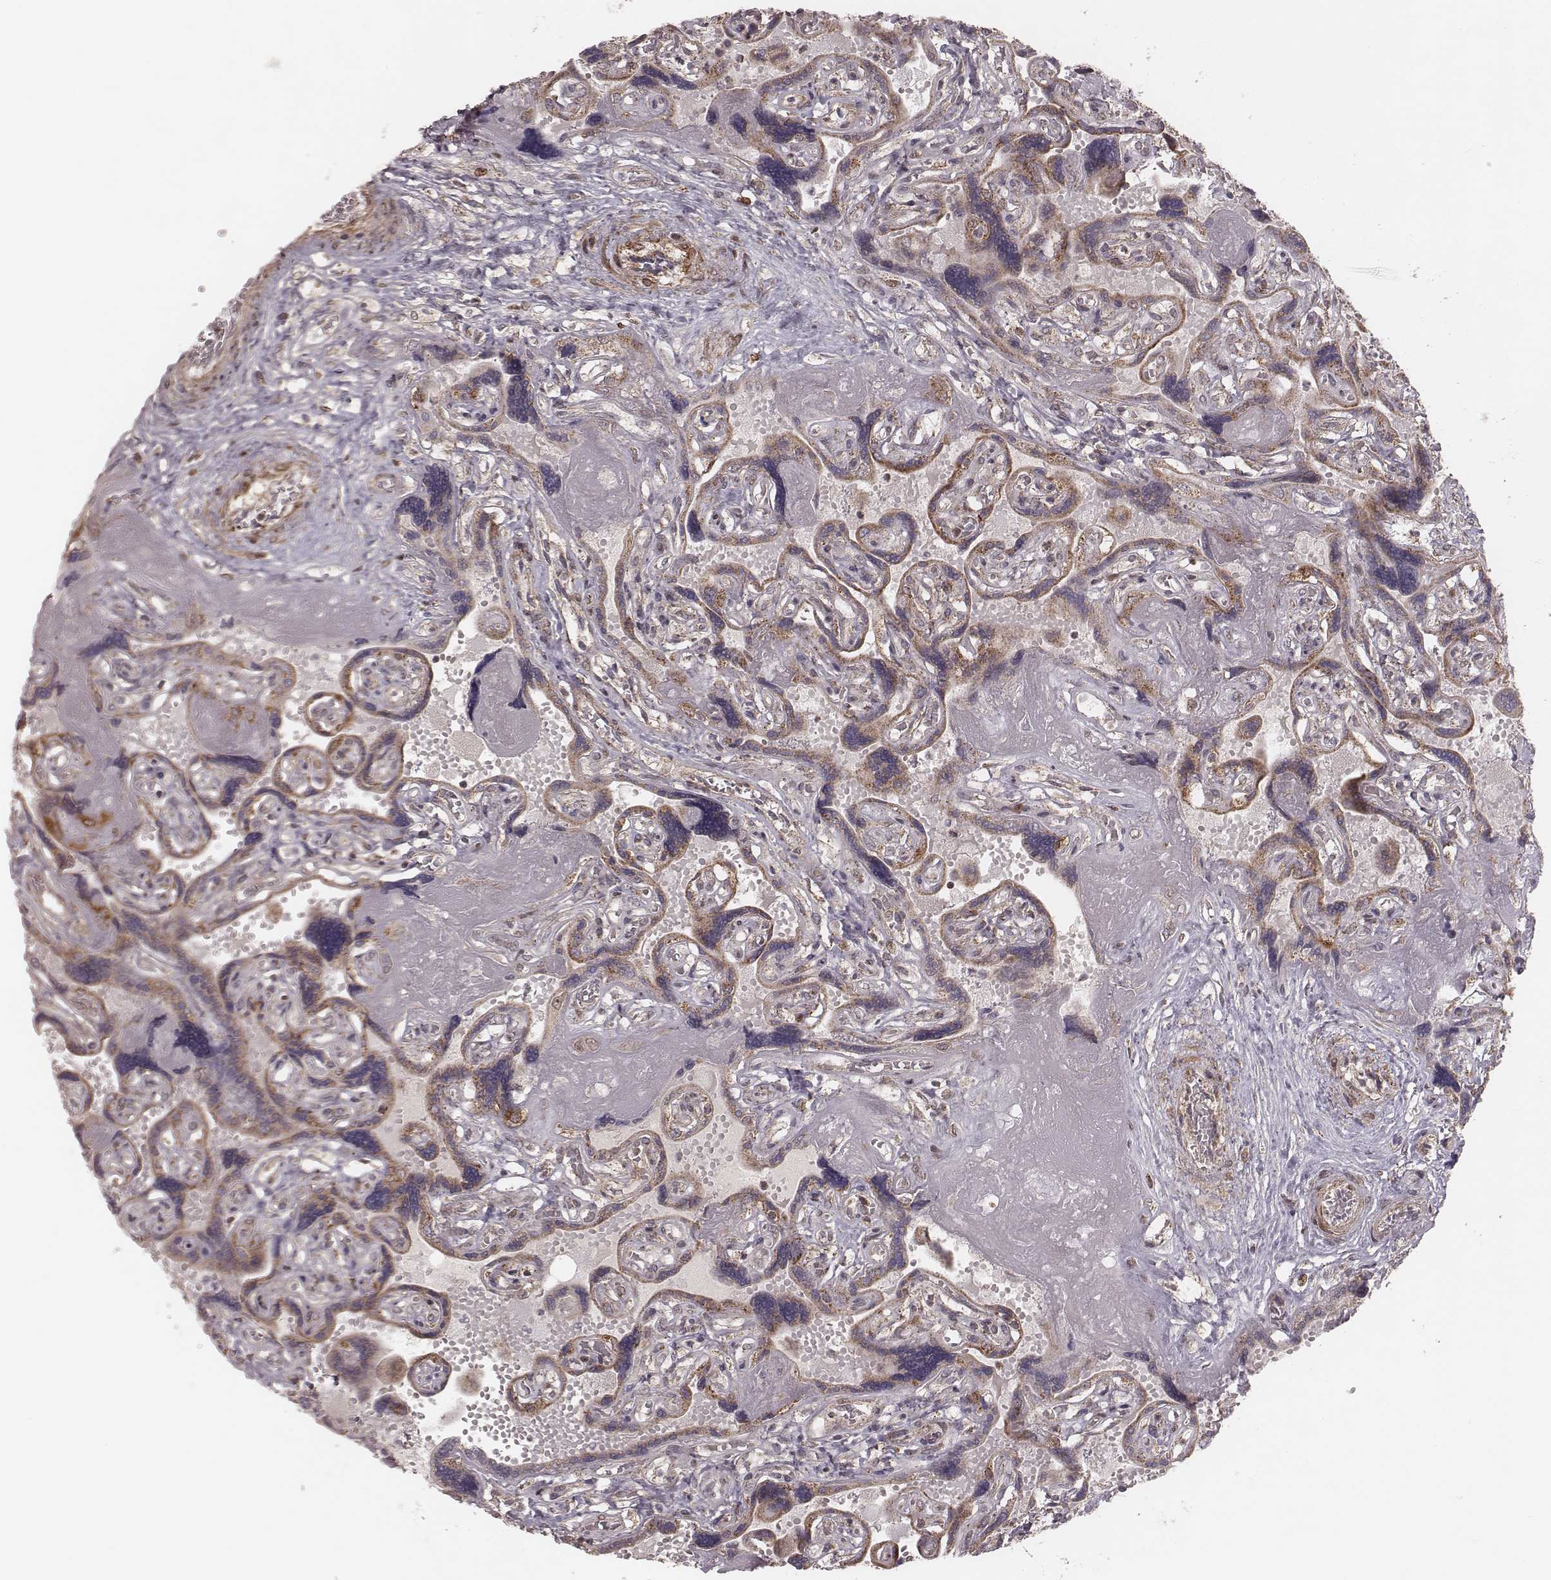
{"staining": {"intensity": "moderate", "quantity": ">75%", "location": "nuclear"}, "tissue": "placenta", "cell_type": "Decidual cells", "image_type": "normal", "snomed": [{"axis": "morphology", "description": "Normal tissue, NOS"}, {"axis": "topography", "description": "Placenta"}], "caption": "A brown stain labels moderate nuclear expression of a protein in decidual cells of benign placenta.", "gene": "NDUFA7", "patient": {"sex": "female", "age": 32}}